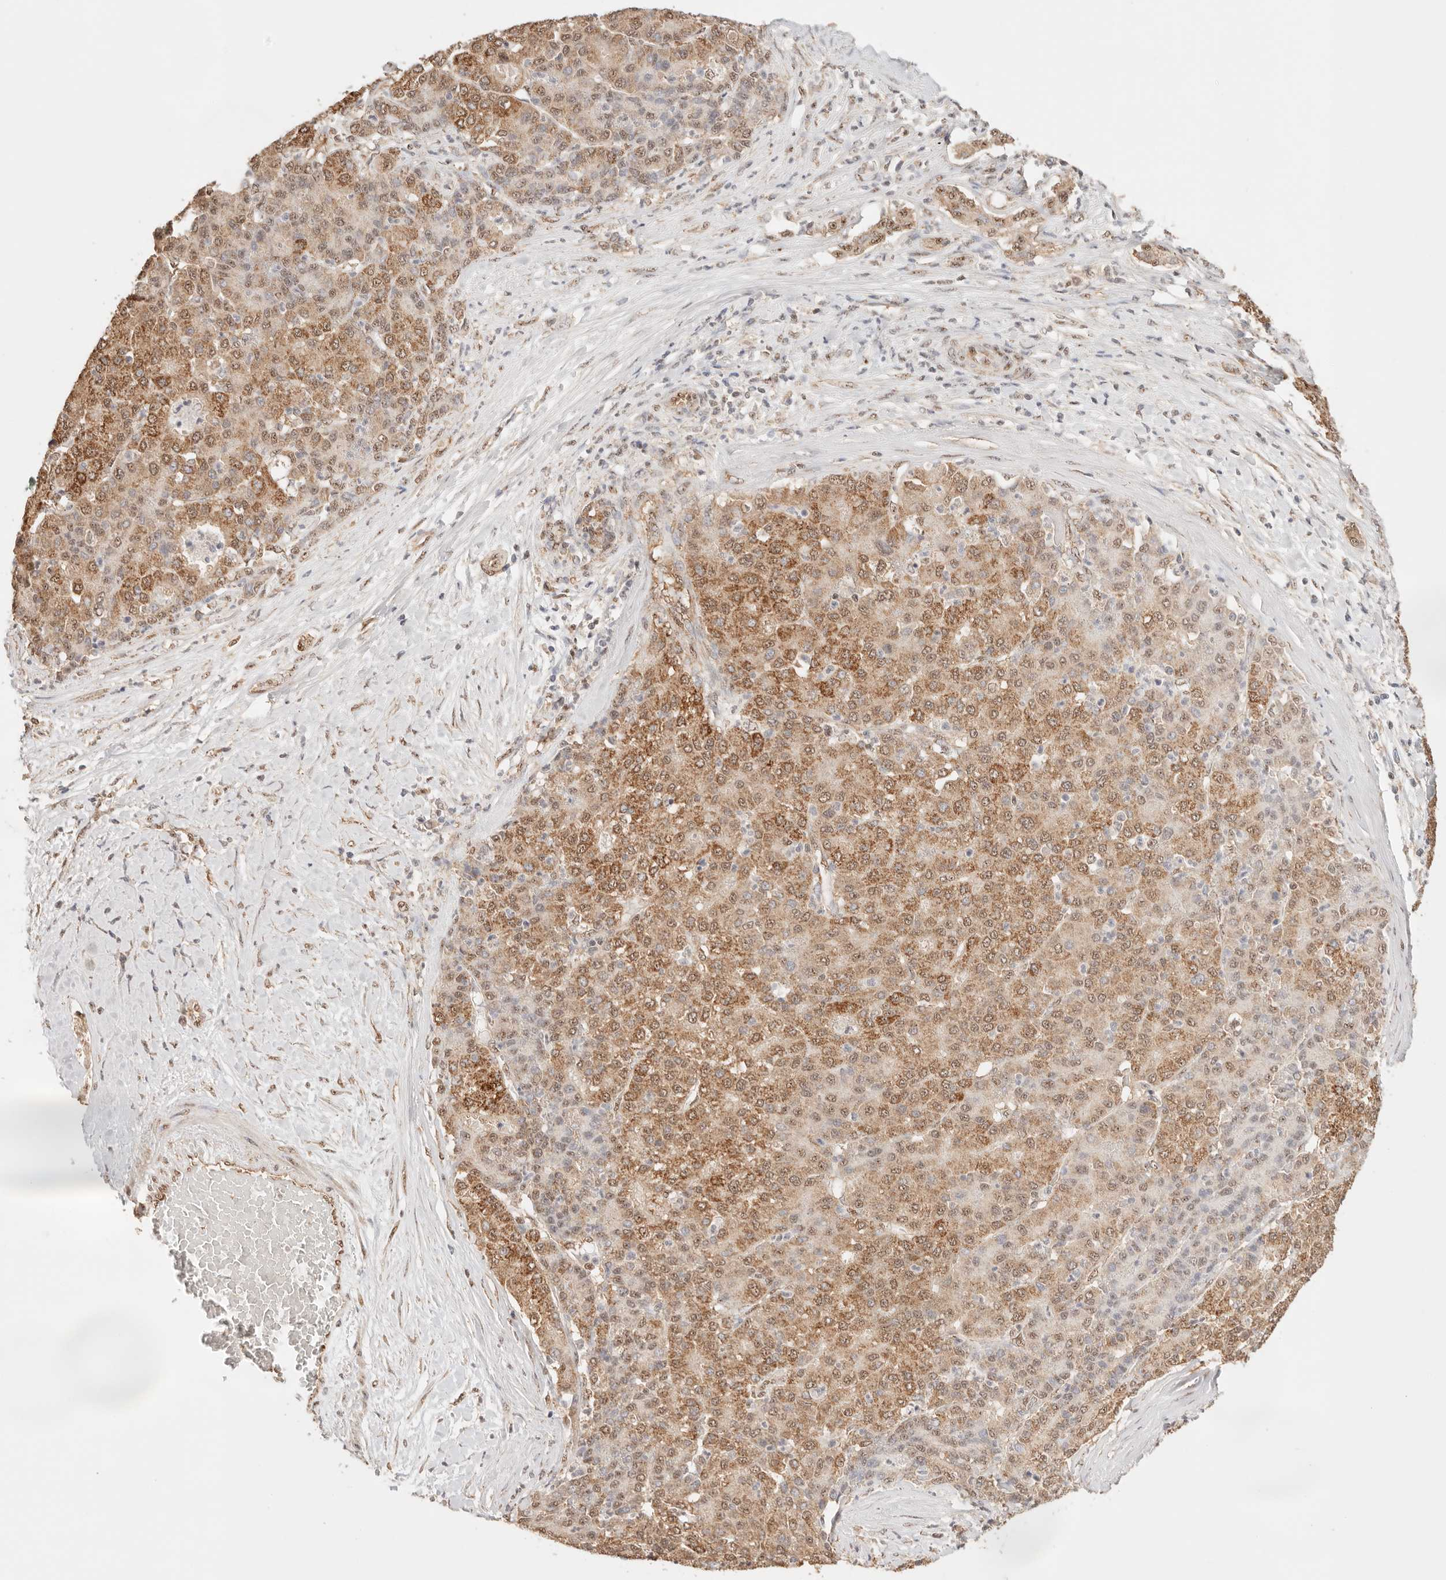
{"staining": {"intensity": "strong", "quantity": "25%-75%", "location": "cytoplasmic/membranous,nuclear"}, "tissue": "liver cancer", "cell_type": "Tumor cells", "image_type": "cancer", "snomed": [{"axis": "morphology", "description": "Carcinoma, Hepatocellular, NOS"}, {"axis": "topography", "description": "Liver"}], "caption": "Human liver hepatocellular carcinoma stained with a brown dye reveals strong cytoplasmic/membranous and nuclear positive staining in about 25%-75% of tumor cells.", "gene": "IL1R2", "patient": {"sex": "male", "age": 65}}